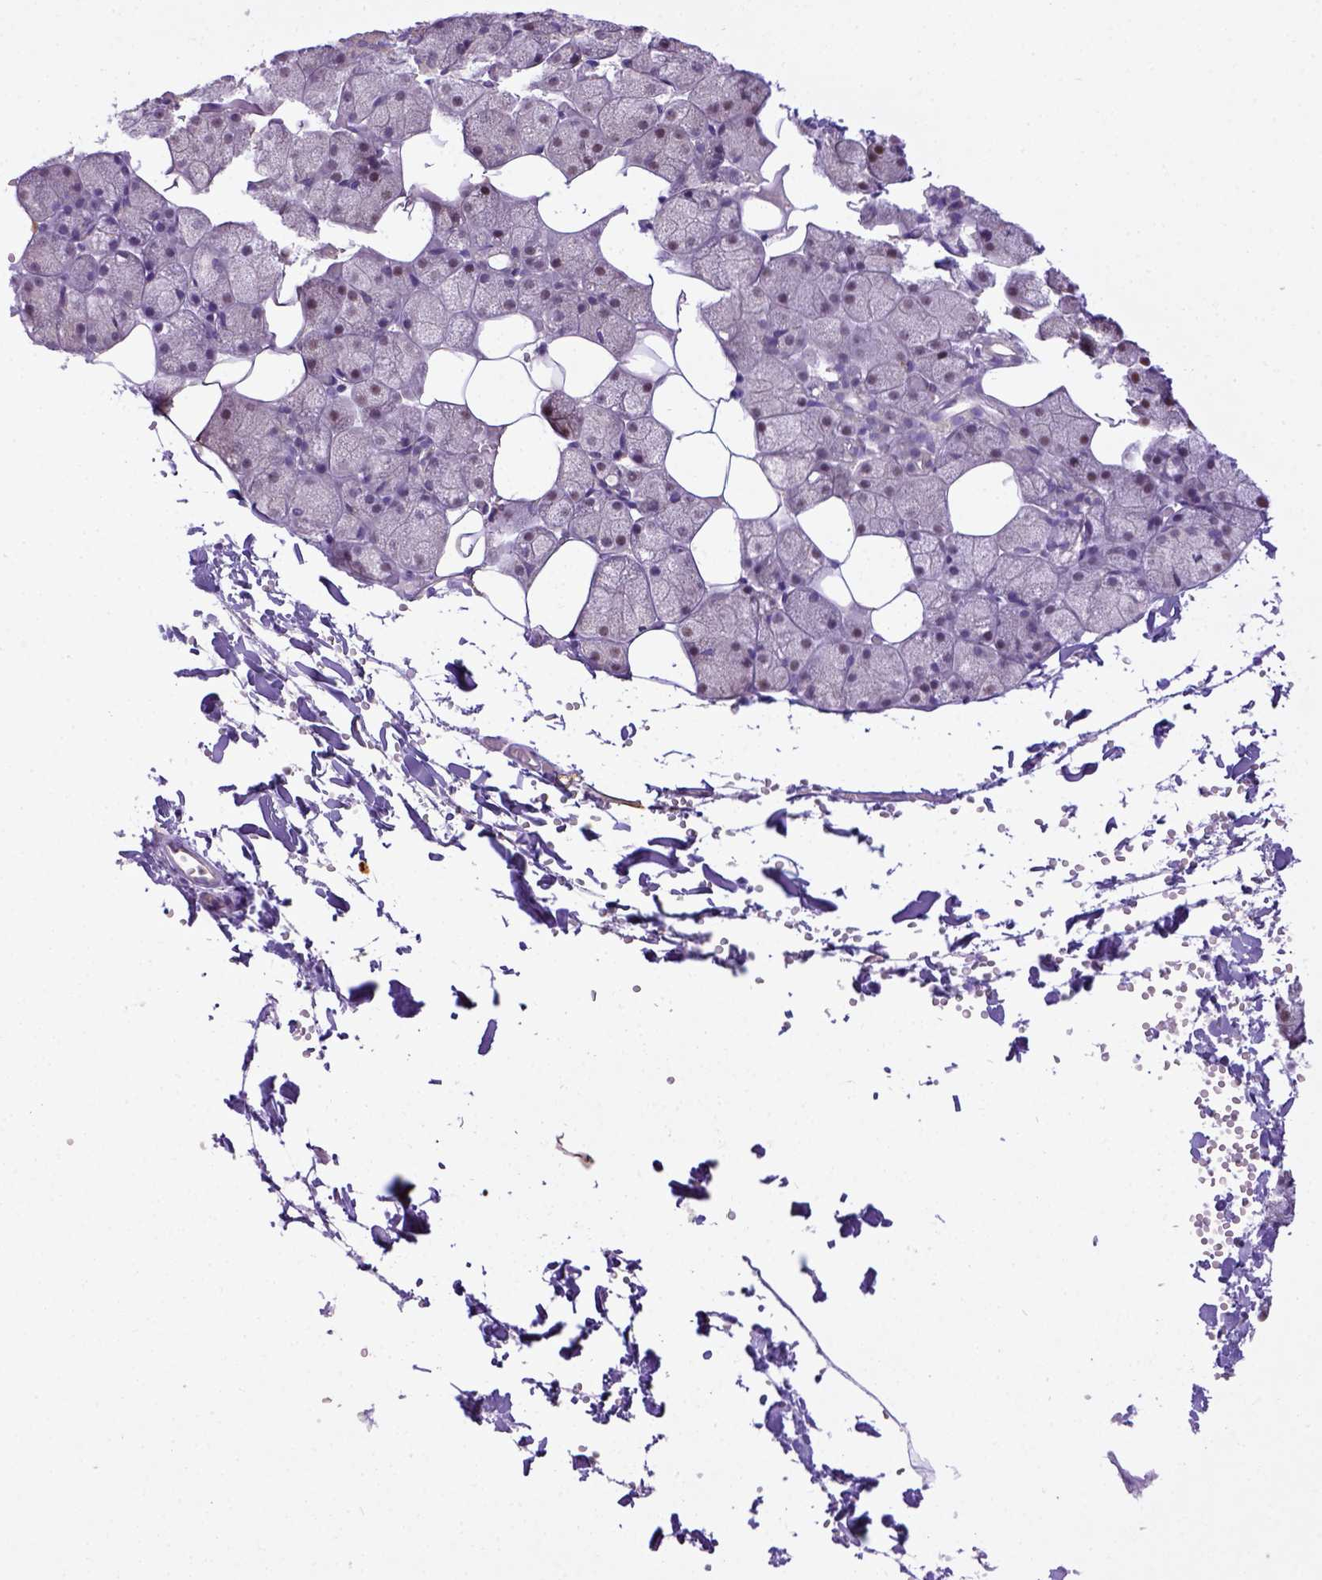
{"staining": {"intensity": "negative", "quantity": "none", "location": "none"}, "tissue": "salivary gland", "cell_type": "Glandular cells", "image_type": "normal", "snomed": [{"axis": "morphology", "description": "Normal tissue, NOS"}, {"axis": "topography", "description": "Salivary gland"}], "caption": "This histopathology image is of benign salivary gland stained with IHC to label a protein in brown with the nuclei are counter-stained blue. There is no staining in glandular cells.", "gene": "CD40", "patient": {"sex": "male", "age": 38}}